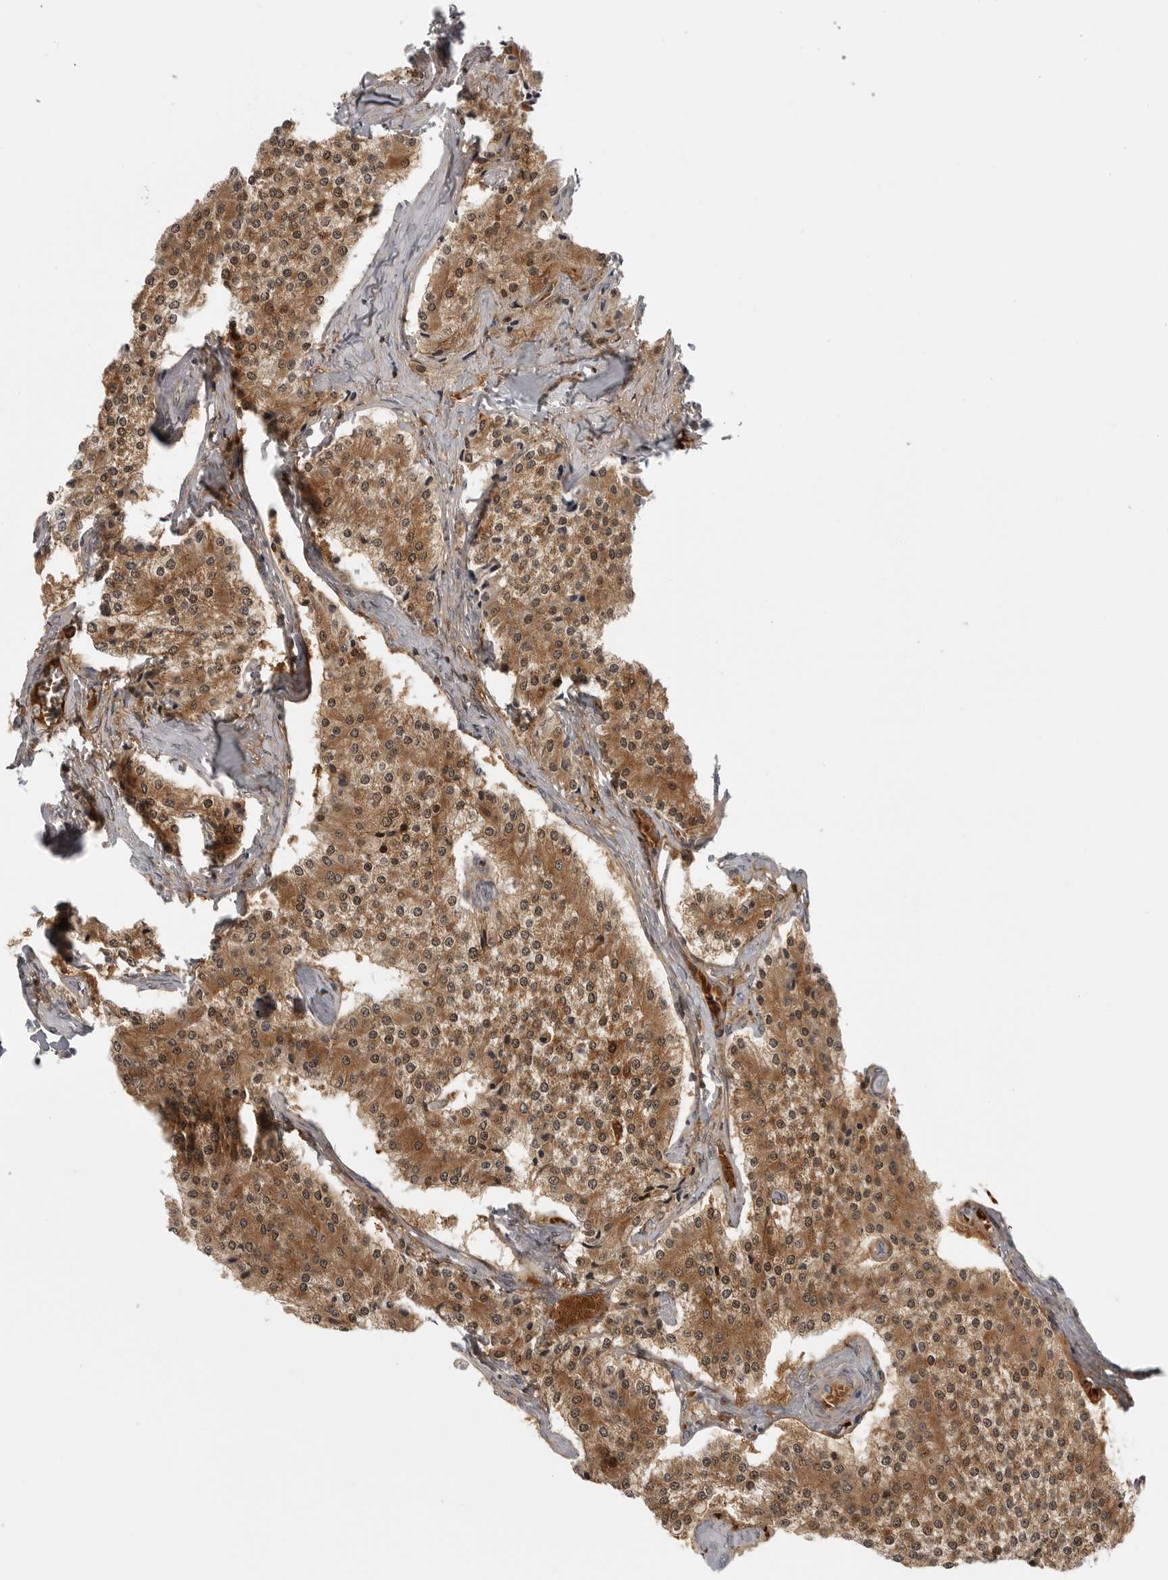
{"staining": {"intensity": "moderate", "quantity": ">75%", "location": "cytoplasmic/membranous,nuclear"}, "tissue": "carcinoid", "cell_type": "Tumor cells", "image_type": "cancer", "snomed": [{"axis": "morphology", "description": "Carcinoid, malignant, NOS"}, {"axis": "topography", "description": "Colon"}], "caption": "An image showing moderate cytoplasmic/membranous and nuclear staining in about >75% of tumor cells in carcinoid (malignant), as visualized by brown immunohistochemical staining.", "gene": "CTIF", "patient": {"sex": "female", "age": 52}}